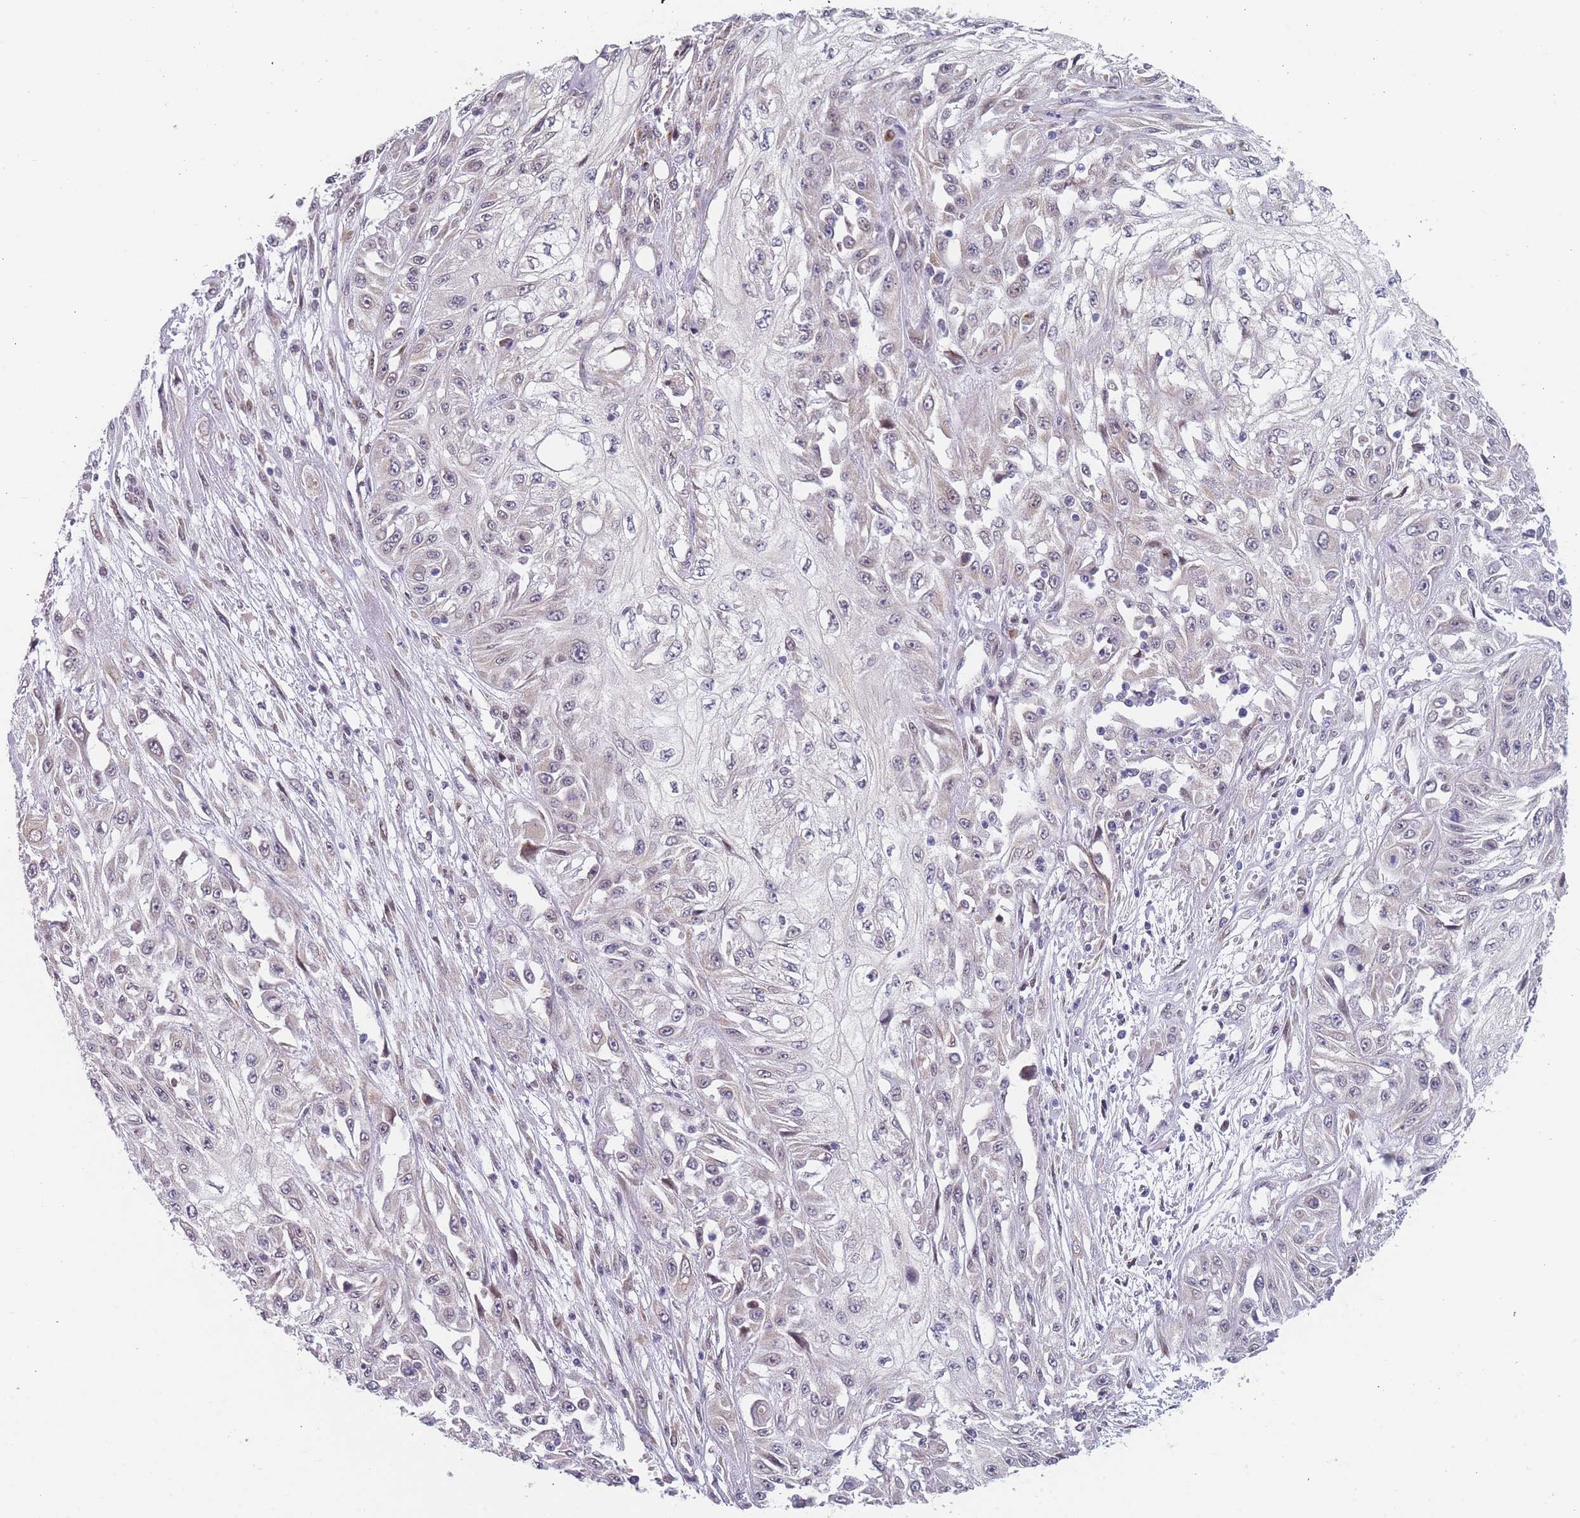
{"staining": {"intensity": "negative", "quantity": "none", "location": "none"}, "tissue": "skin cancer", "cell_type": "Tumor cells", "image_type": "cancer", "snomed": [{"axis": "morphology", "description": "Squamous cell carcinoma, NOS"}, {"axis": "morphology", "description": "Squamous cell carcinoma, metastatic, NOS"}, {"axis": "topography", "description": "Skin"}, {"axis": "topography", "description": "Lymph node"}], "caption": "IHC of skin metastatic squamous cell carcinoma displays no positivity in tumor cells. (DAB immunohistochemistry, high magnification).", "gene": "TMED10", "patient": {"sex": "male", "age": 75}}